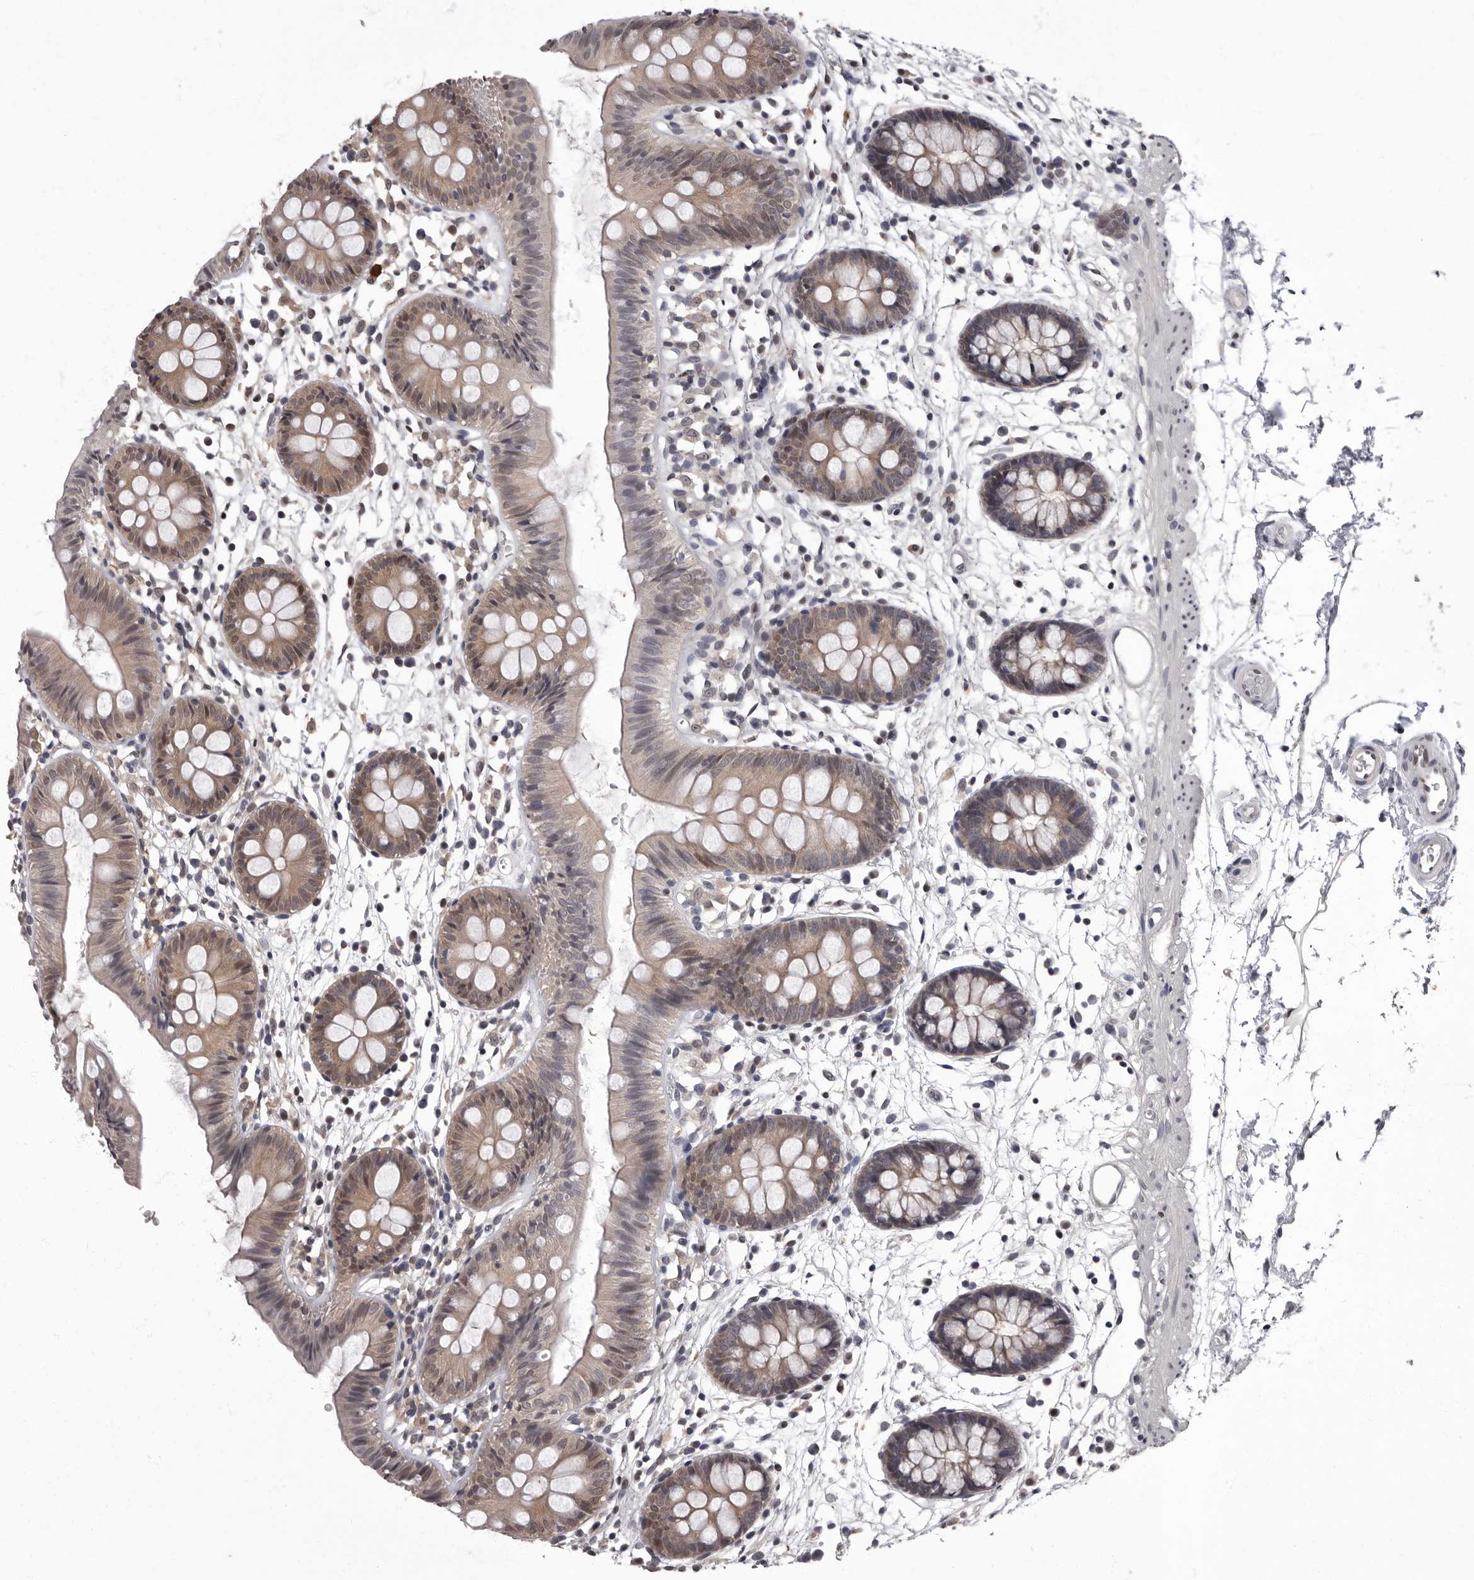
{"staining": {"intensity": "negative", "quantity": "none", "location": "none"}, "tissue": "colon", "cell_type": "Endothelial cells", "image_type": "normal", "snomed": [{"axis": "morphology", "description": "Normal tissue, NOS"}, {"axis": "topography", "description": "Colon"}], "caption": "High power microscopy photomicrograph of an IHC image of unremarkable colon, revealing no significant staining in endothelial cells.", "gene": "C1orf50", "patient": {"sex": "male", "age": 56}}